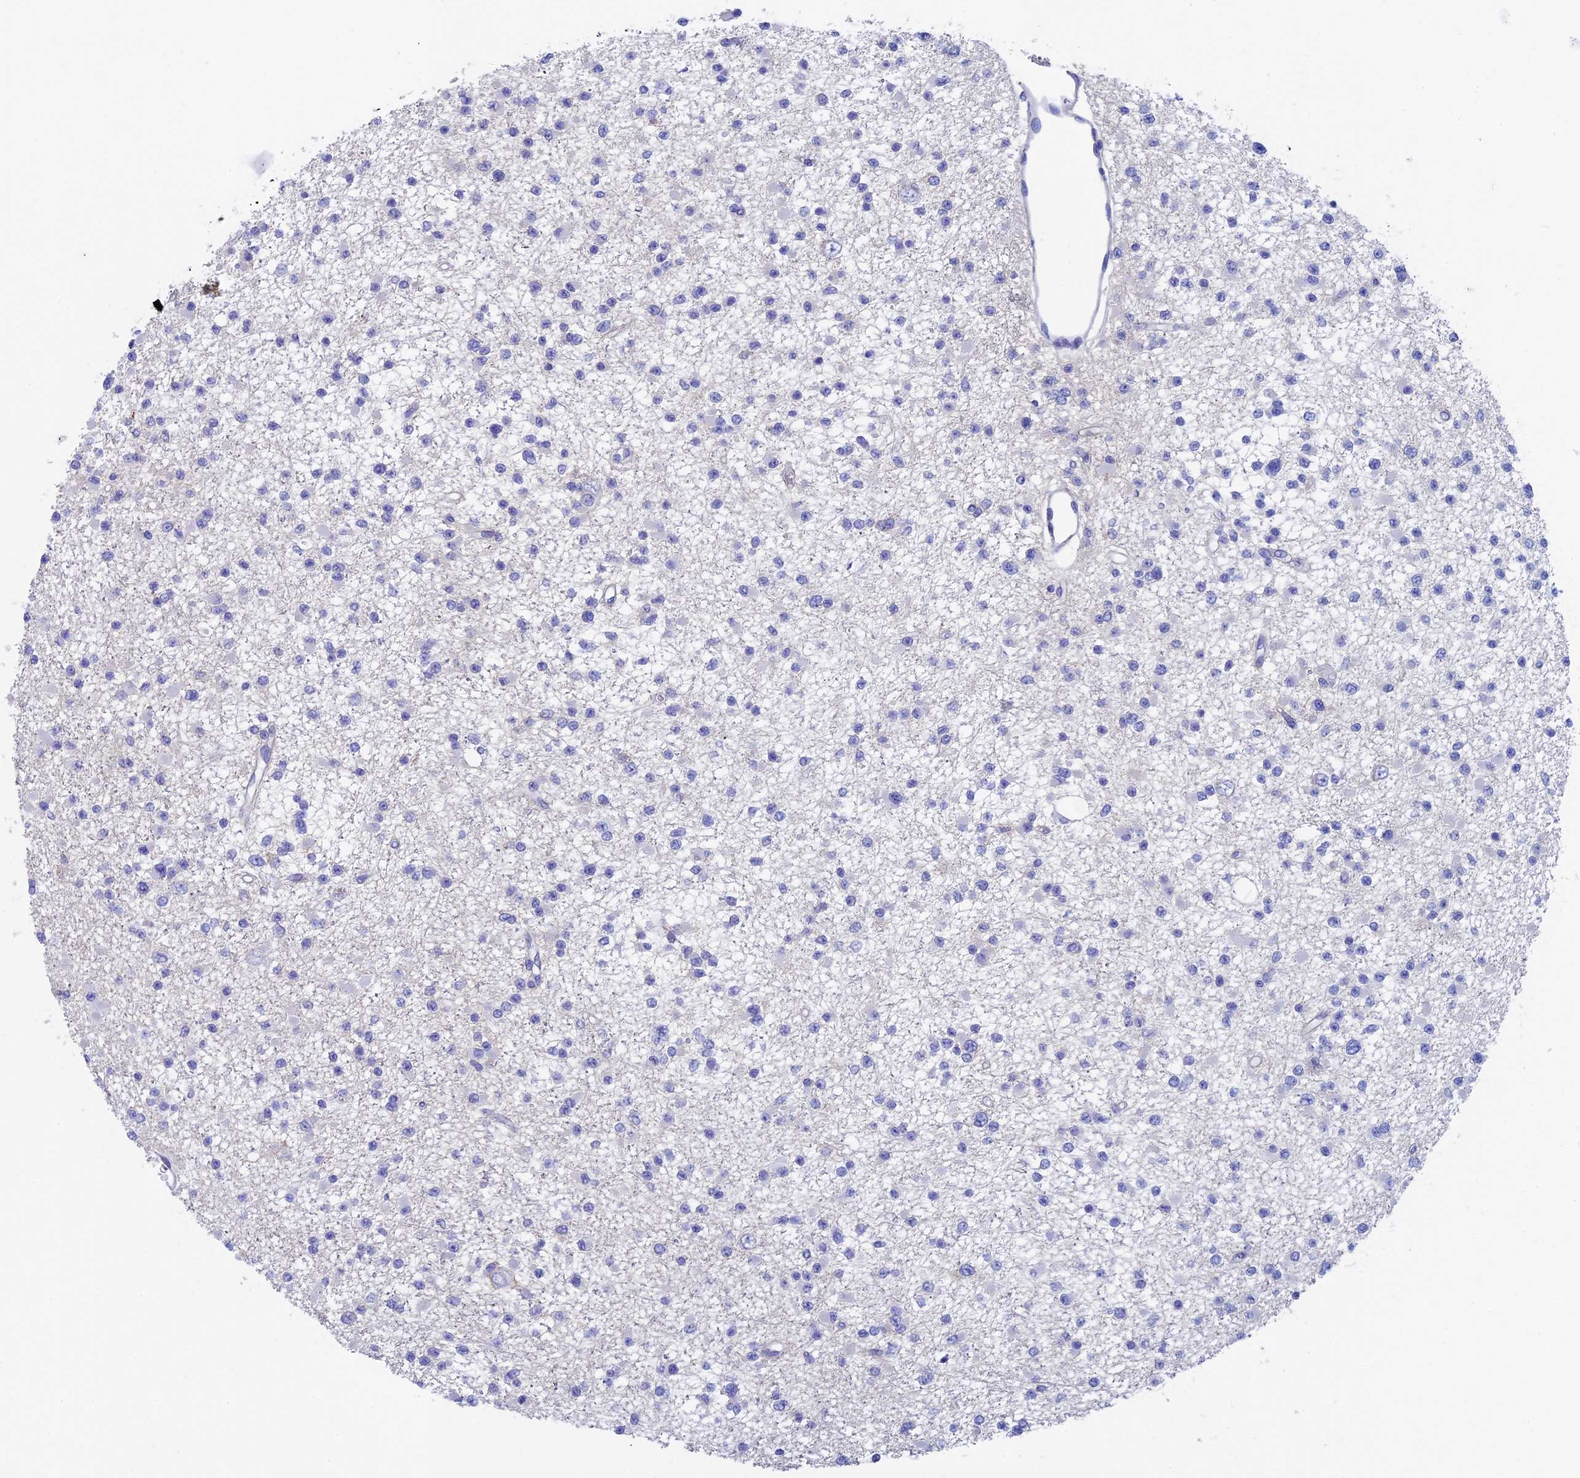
{"staining": {"intensity": "negative", "quantity": "none", "location": "none"}, "tissue": "glioma", "cell_type": "Tumor cells", "image_type": "cancer", "snomed": [{"axis": "morphology", "description": "Glioma, malignant, Low grade"}, {"axis": "topography", "description": "Brain"}], "caption": "DAB immunohistochemical staining of human malignant low-grade glioma reveals no significant staining in tumor cells.", "gene": "SEPTIN1", "patient": {"sex": "female", "age": 22}}